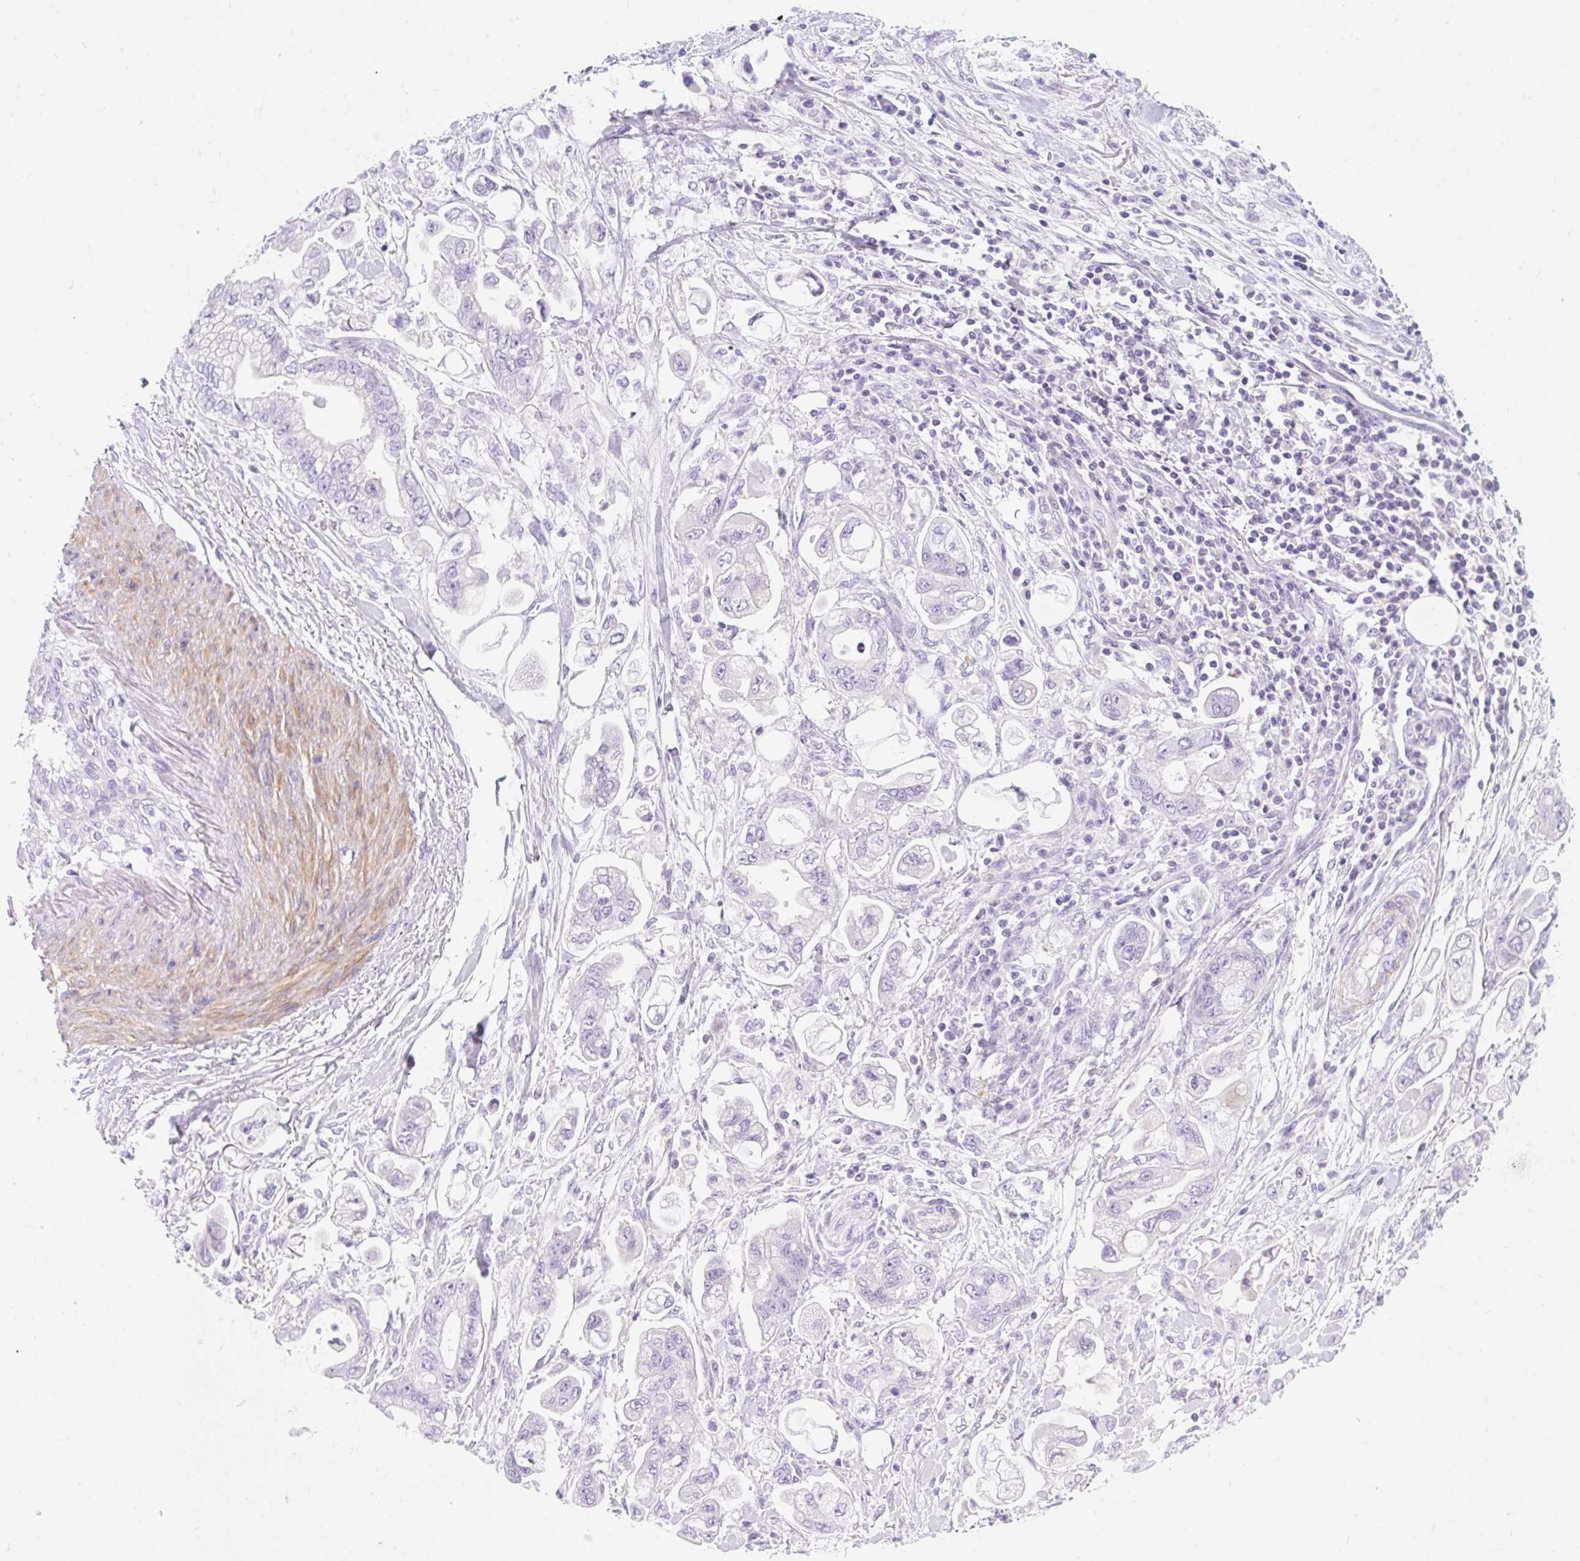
{"staining": {"intensity": "negative", "quantity": "none", "location": "none"}, "tissue": "stomach cancer", "cell_type": "Tumor cells", "image_type": "cancer", "snomed": [{"axis": "morphology", "description": "Adenocarcinoma, NOS"}, {"axis": "topography", "description": "Stomach"}], "caption": "Immunohistochemistry (IHC) of stomach cancer displays no expression in tumor cells.", "gene": "SLC28A1", "patient": {"sex": "male", "age": 62}}